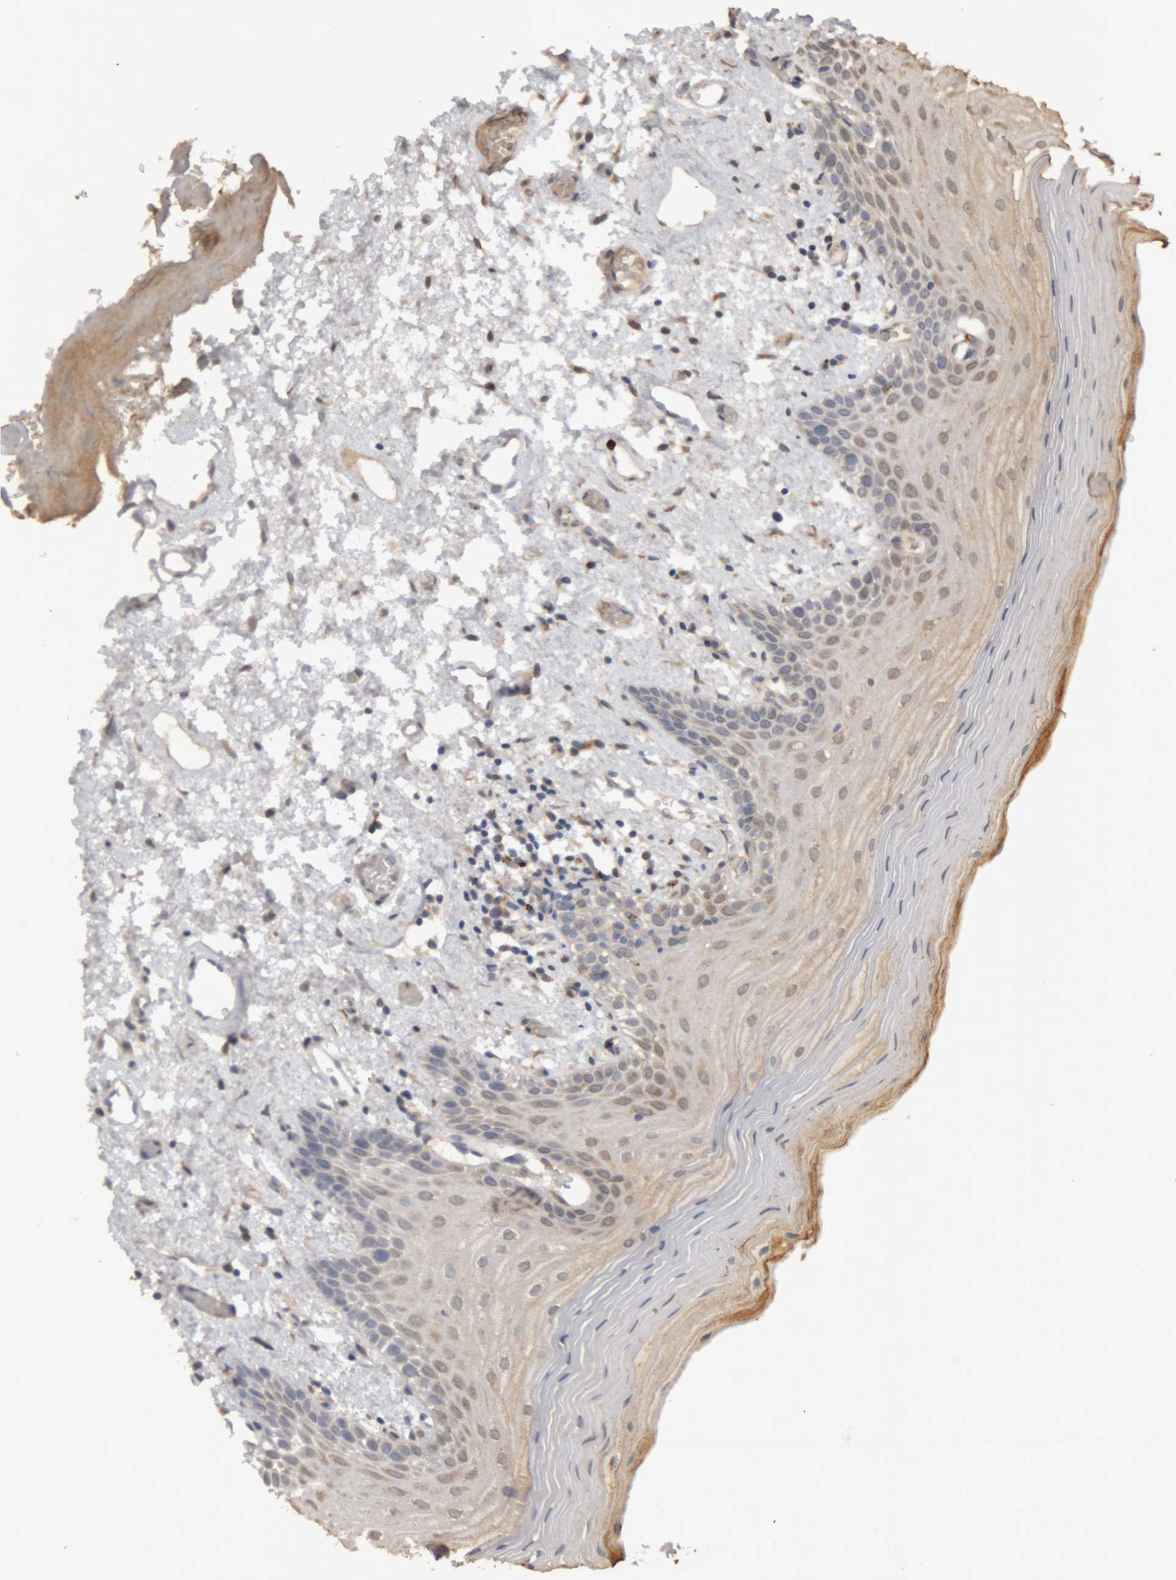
{"staining": {"intensity": "weak", "quantity": "25%-75%", "location": "cytoplasmic/membranous"}, "tissue": "oral mucosa", "cell_type": "Squamous epithelial cells", "image_type": "normal", "snomed": [{"axis": "morphology", "description": "Normal tissue, NOS"}, {"axis": "topography", "description": "Oral tissue"}], "caption": "Immunohistochemistry (DAB) staining of benign human oral mucosa exhibits weak cytoplasmic/membranous protein expression in about 25%-75% of squamous epithelial cells. (DAB IHC with brightfield microscopy, high magnification).", "gene": "TMED7", "patient": {"sex": "male", "age": 52}}